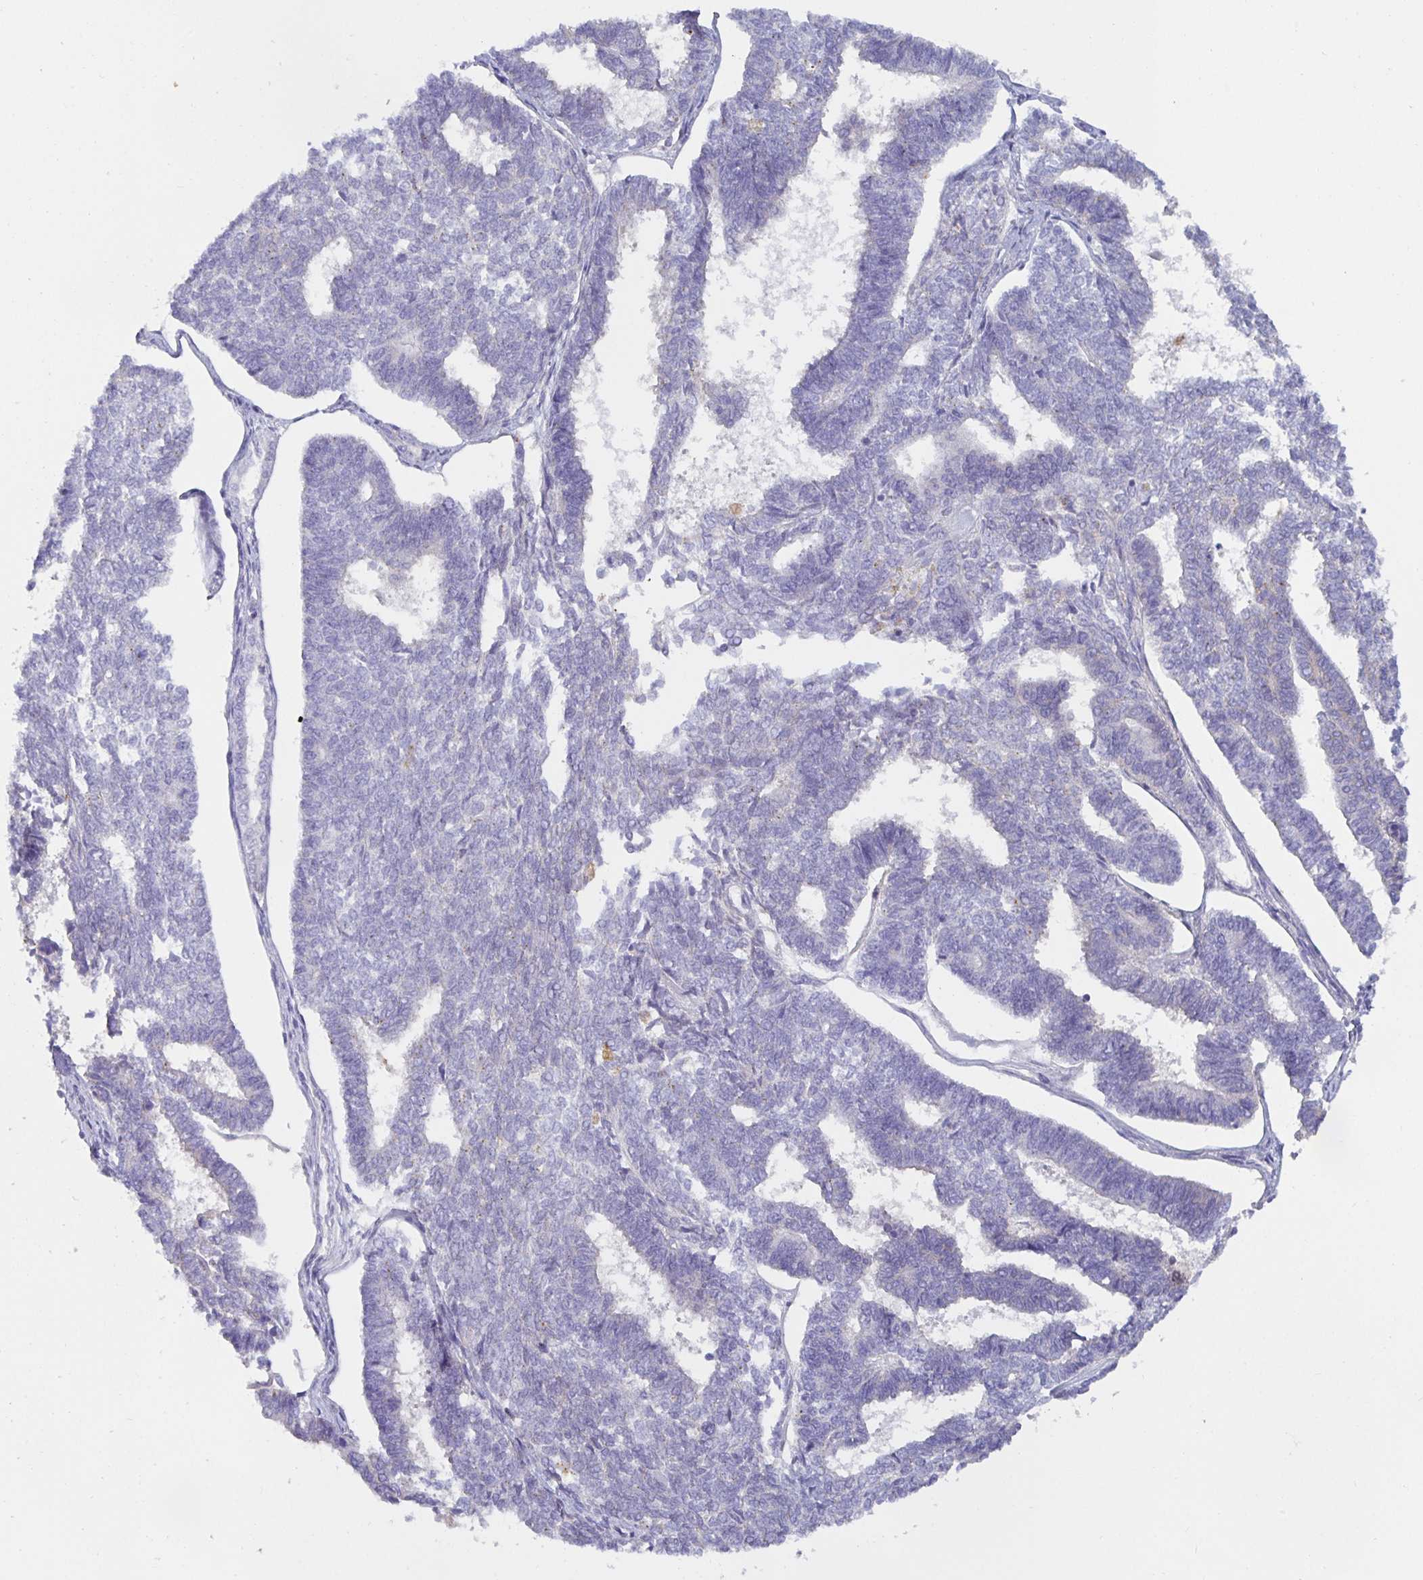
{"staining": {"intensity": "negative", "quantity": "none", "location": "none"}, "tissue": "endometrial cancer", "cell_type": "Tumor cells", "image_type": "cancer", "snomed": [{"axis": "morphology", "description": "Adenocarcinoma, NOS"}, {"axis": "topography", "description": "Endometrium"}], "caption": "An immunohistochemistry (IHC) micrograph of endometrial cancer is shown. There is no staining in tumor cells of endometrial cancer.", "gene": "METTL22", "patient": {"sex": "female", "age": 70}}